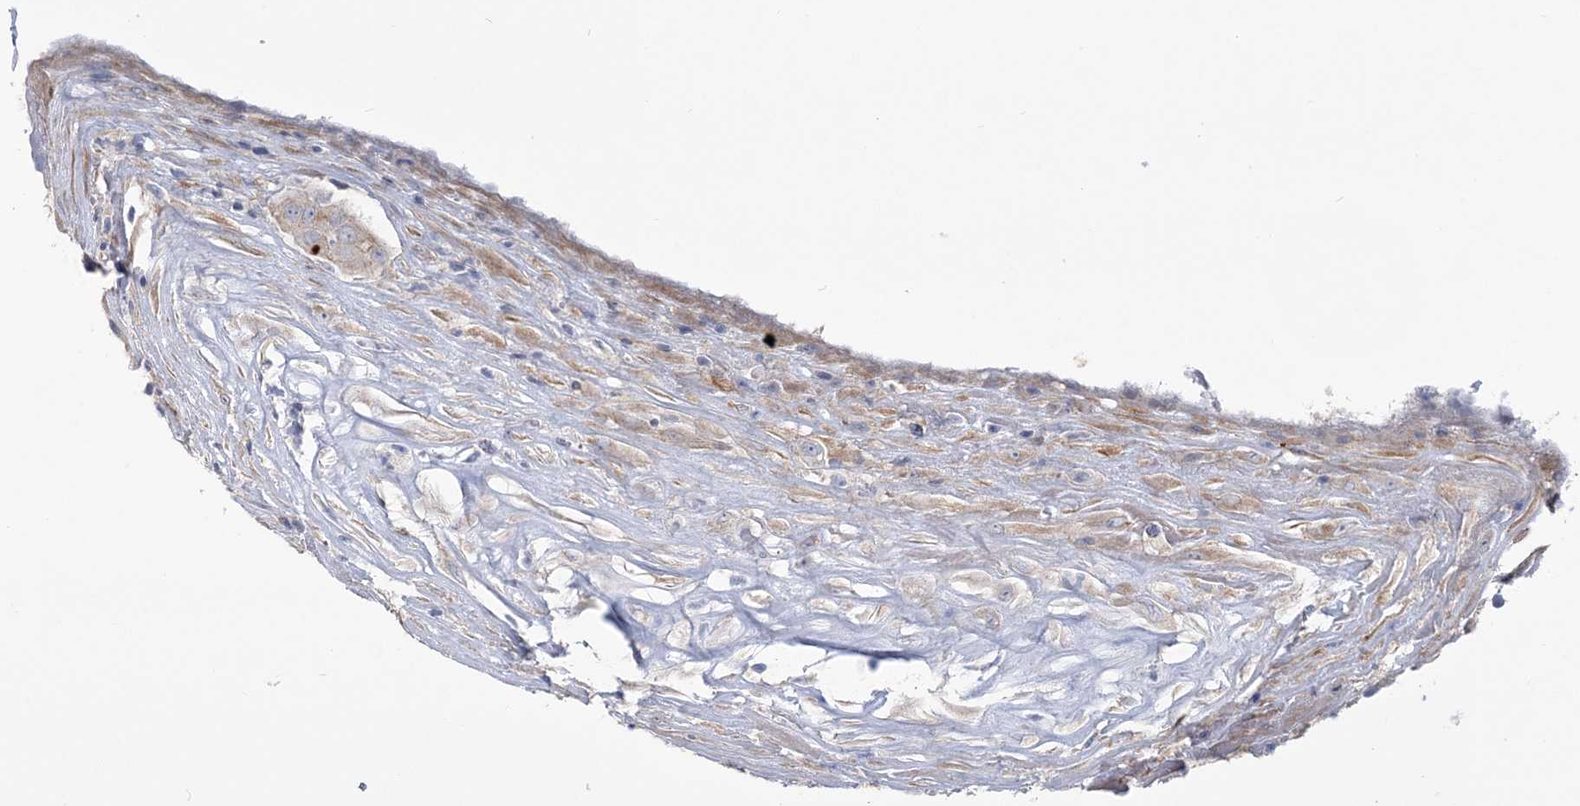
{"staining": {"intensity": "weak", "quantity": "<25%", "location": "cytoplasmic/membranous"}, "tissue": "thyroid cancer", "cell_type": "Tumor cells", "image_type": "cancer", "snomed": [{"axis": "morphology", "description": "Papillary adenocarcinoma, NOS"}, {"axis": "topography", "description": "Thyroid gland"}], "caption": "Tumor cells are negative for protein expression in human thyroid cancer.", "gene": "RAB11FIP5", "patient": {"sex": "male", "age": 77}}